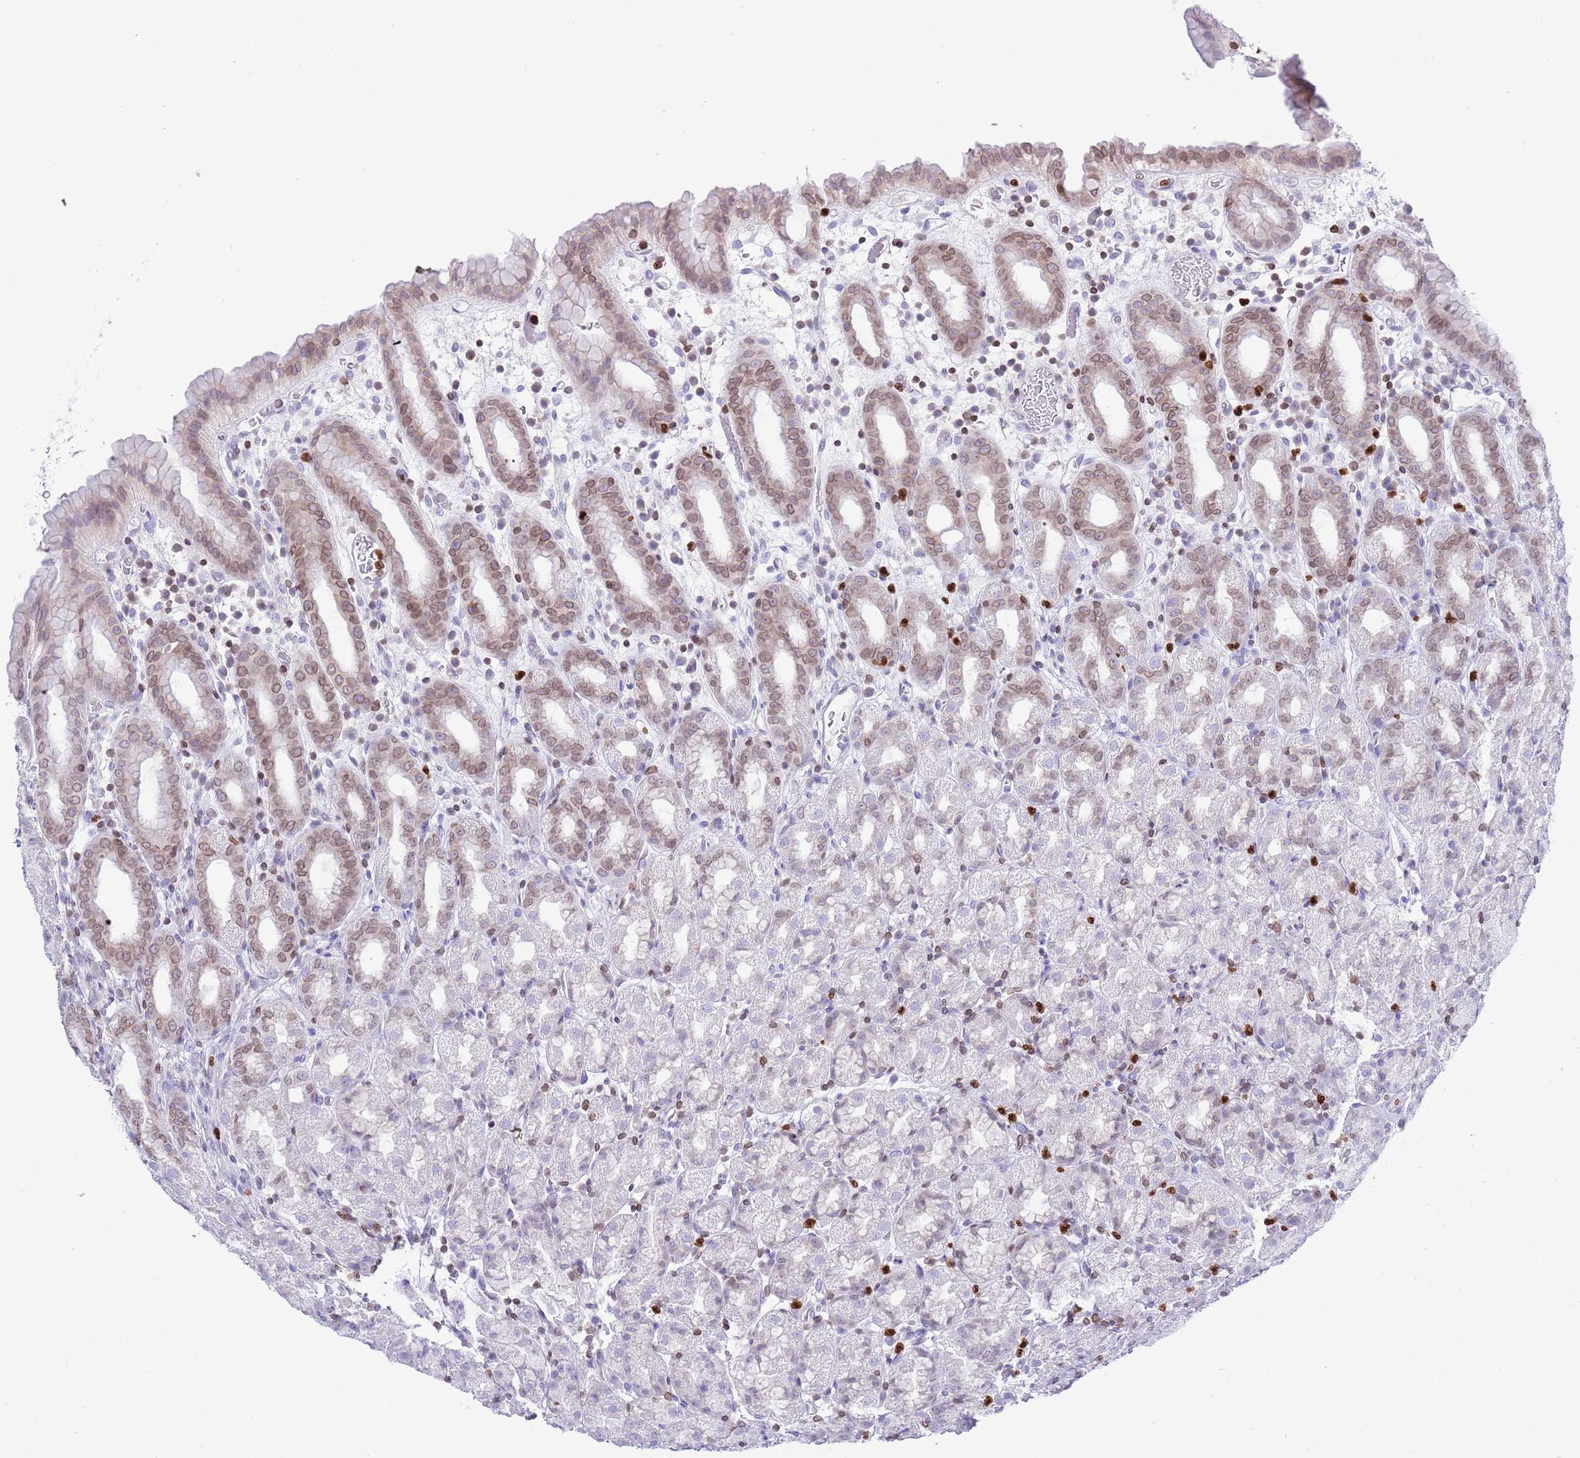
{"staining": {"intensity": "moderate", "quantity": "25%-75%", "location": "cytoplasmic/membranous,nuclear"}, "tissue": "stomach", "cell_type": "Glandular cells", "image_type": "normal", "snomed": [{"axis": "morphology", "description": "Normal tissue, NOS"}, {"axis": "topography", "description": "Stomach, upper"}, {"axis": "topography", "description": "Stomach, lower"}, {"axis": "topography", "description": "Small intestine"}], "caption": "Immunohistochemical staining of normal stomach exhibits 25%-75% levels of moderate cytoplasmic/membranous,nuclear protein positivity in about 25%-75% of glandular cells. The staining is performed using DAB brown chromogen to label protein expression. The nuclei are counter-stained blue using hematoxylin.", "gene": "LBR", "patient": {"sex": "male", "age": 68}}